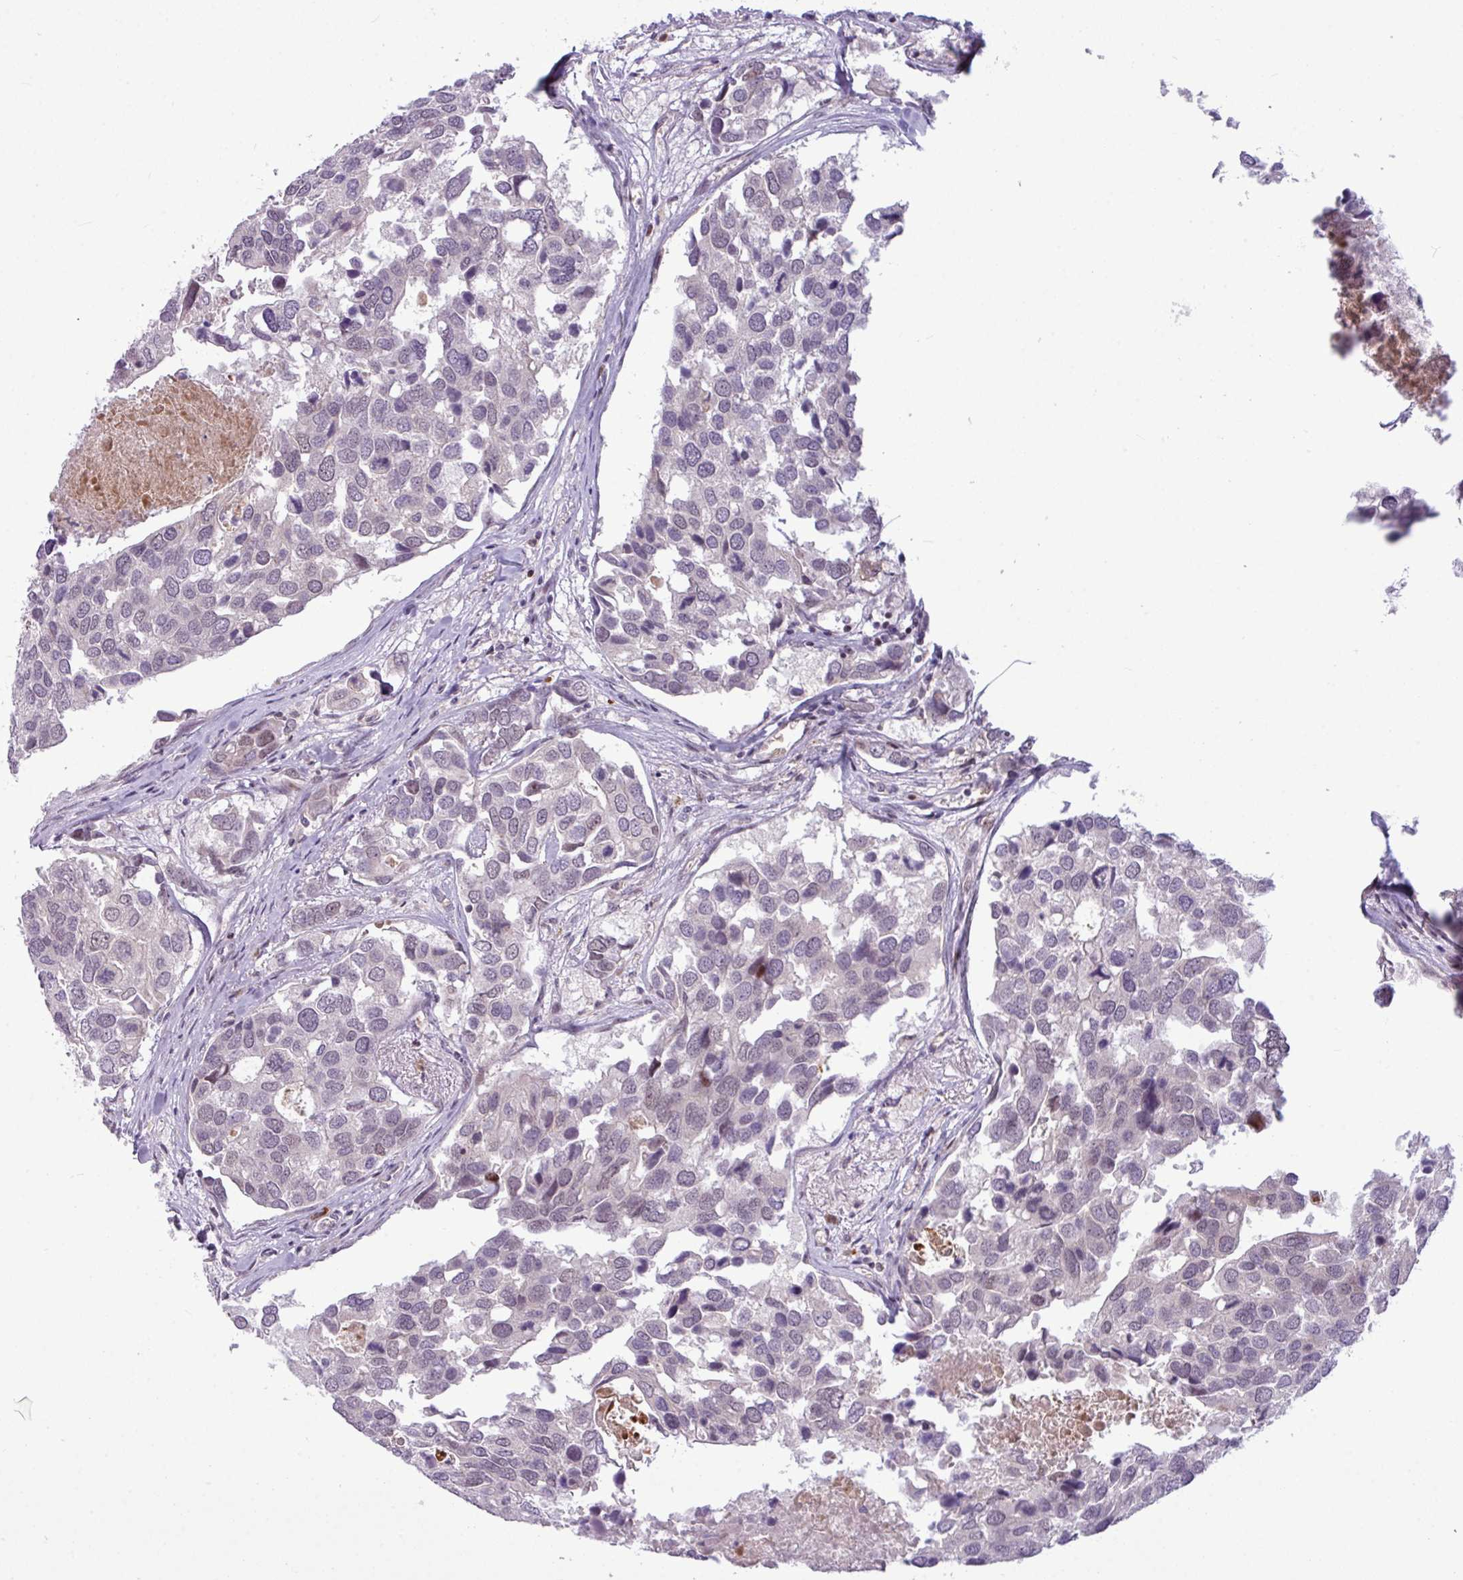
{"staining": {"intensity": "negative", "quantity": "none", "location": "none"}, "tissue": "breast cancer", "cell_type": "Tumor cells", "image_type": "cancer", "snomed": [{"axis": "morphology", "description": "Duct carcinoma"}, {"axis": "topography", "description": "Breast"}], "caption": "Breast cancer (invasive ductal carcinoma) stained for a protein using immunohistochemistry (IHC) shows no staining tumor cells.", "gene": "SLC66A2", "patient": {"sex": "female", "age": 83}}